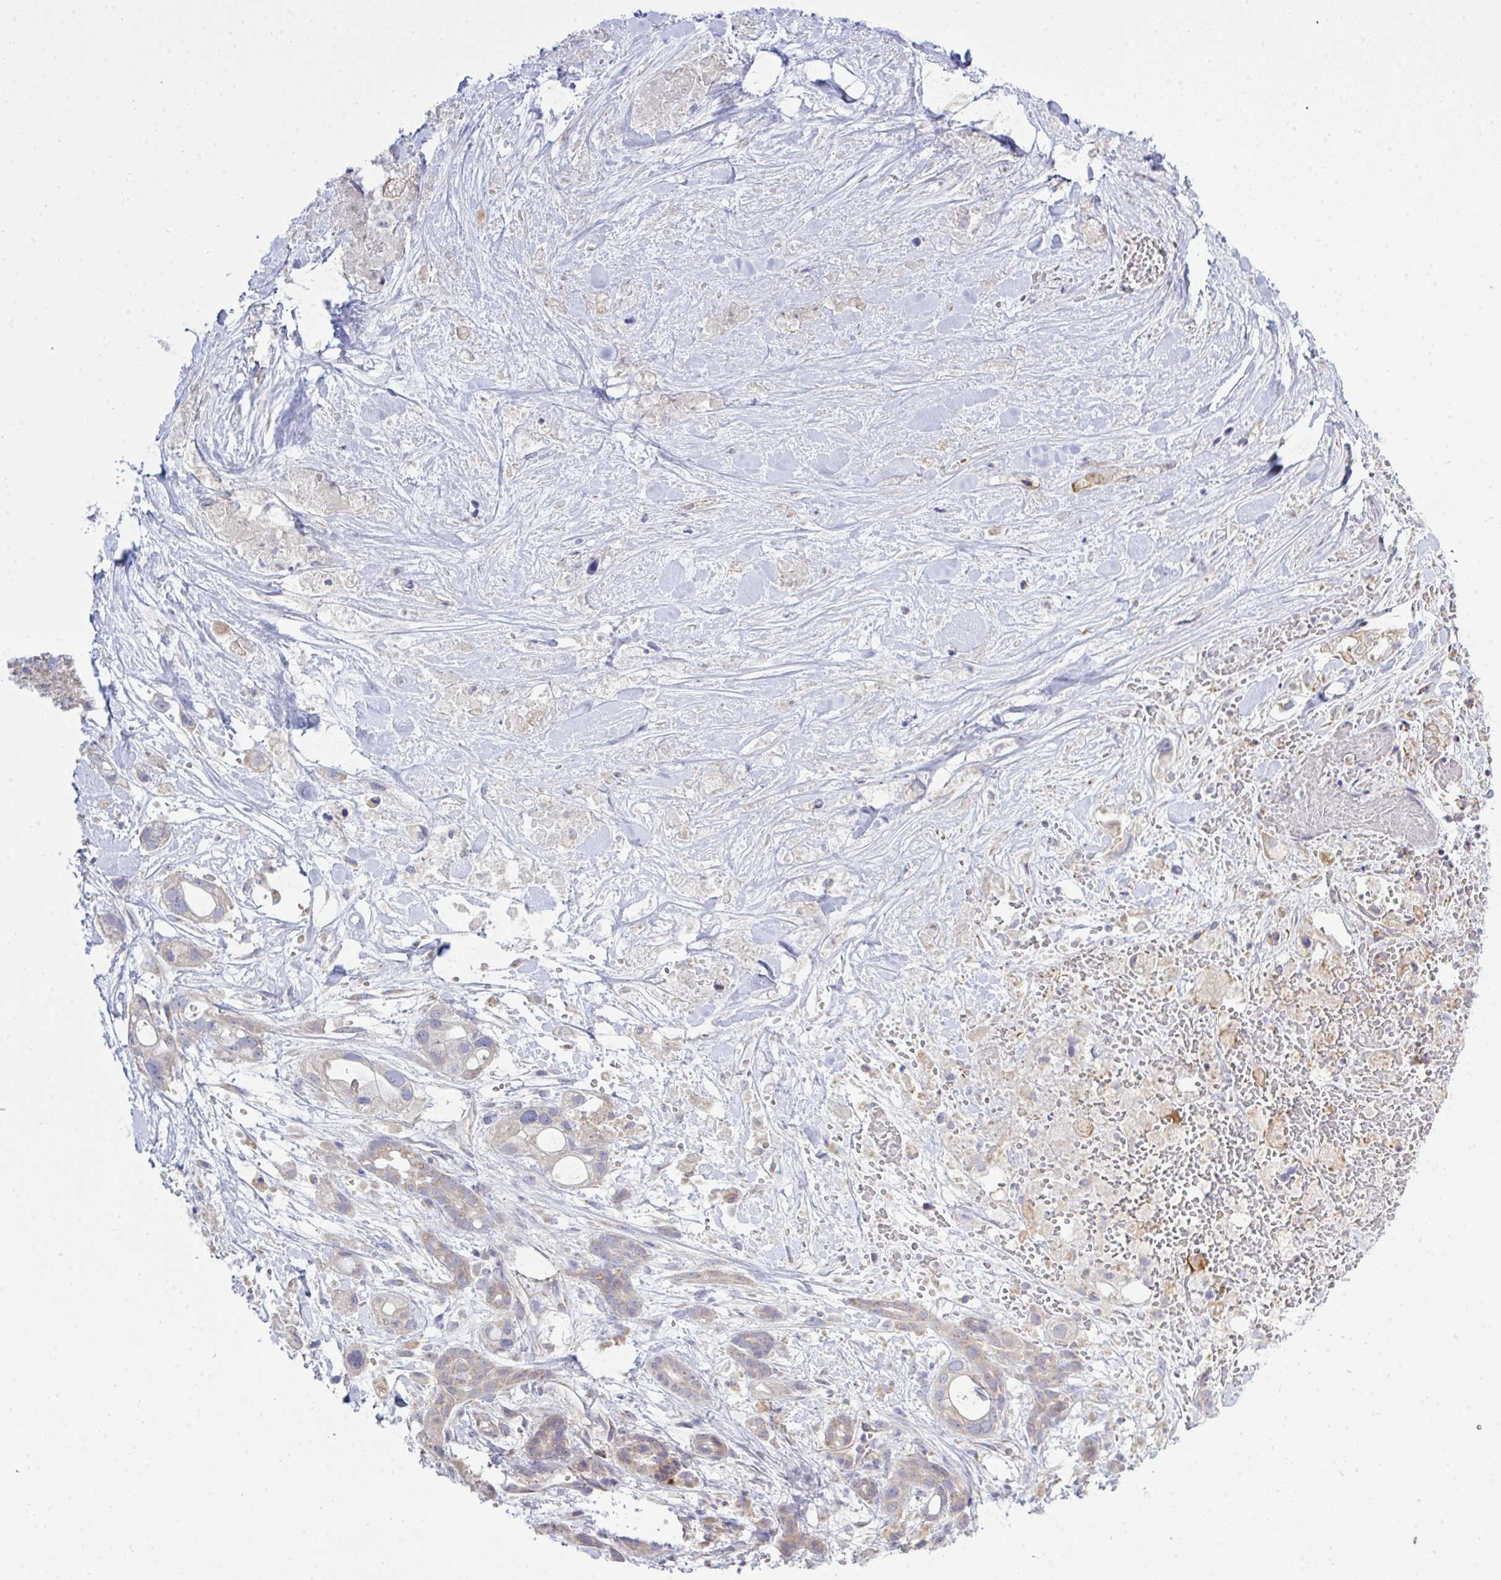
{"staining": {"intensity": "moderate", "quantity": "<25%", "location": "cytoplasmic/membranous"}, "tissue": "pancreatic cancer", "cell_type": "Tumor cells", "image_type": "cancer", "snomed": [{"axis": "morphology", "description": "Adenocarcinoma, NOS"}, {"axis": "topography", "description": "Pancreas"}], "caption": "Pancreatic cancer (adenocarcinoma) stained for a protein reveals moderate cytoplasmic/membranous positivity in tumor cells.", "gene": "NDUFA7", "patient": {"sex": "male", "age": 44}}